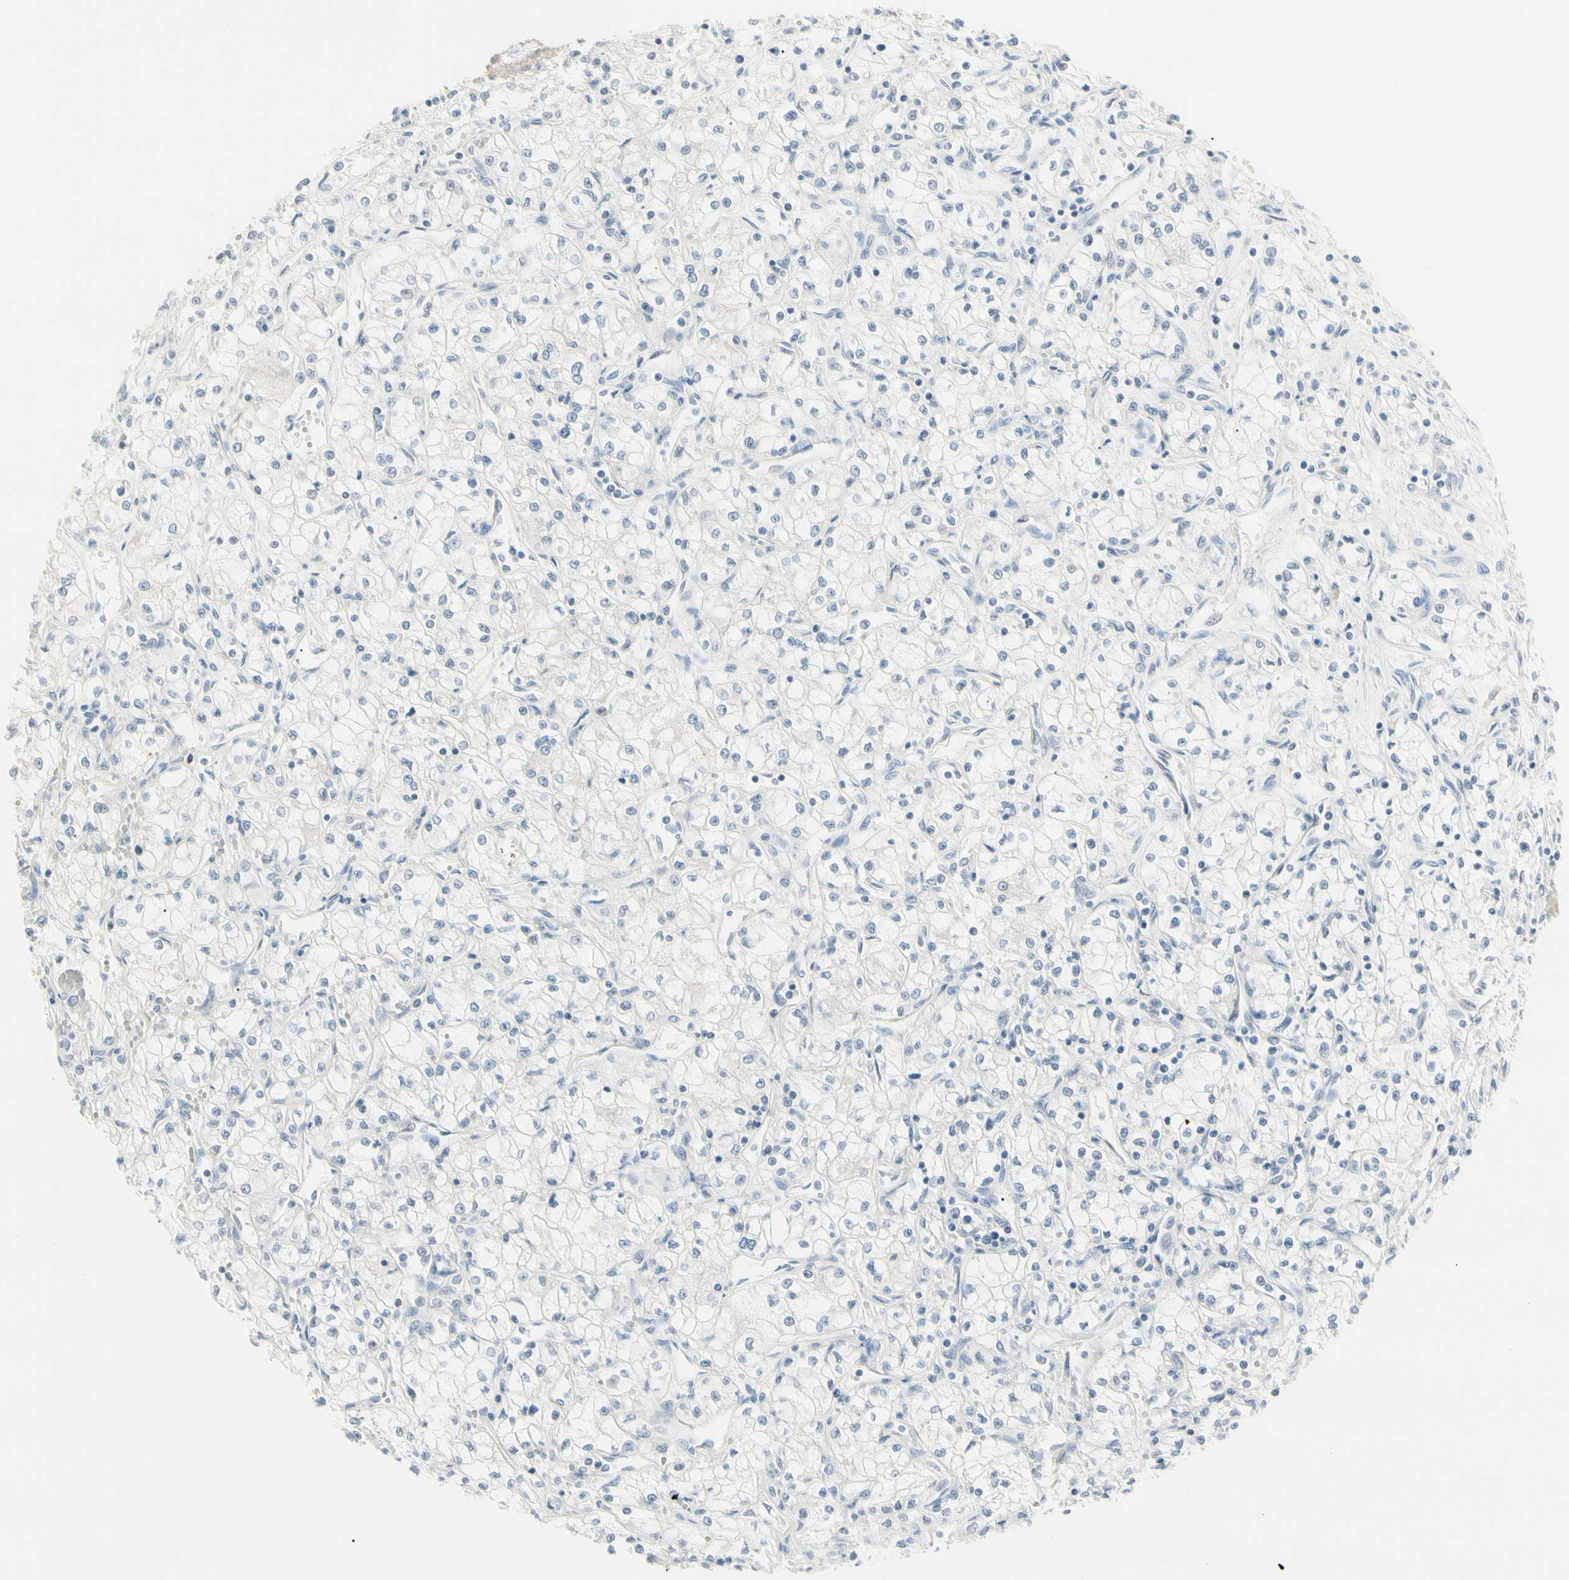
{"staining": {"intensity": "negative", "quantity": "none", "location": "none"}, "tissue": "renal cancer", "cell_type": "Tumor cells", "image_type": "cancer", "snomed": [{"axis": "morphology", "description": "Normal tissue, NOS"}, {"axis": "morphology", "description": "Adenocarcinoma, NOS"}, {"axis": "topography", "description": "Kidney"}], "caption": "An IHC image of adenocarcinoma (renal) is shown. There is no staining in tumor cells of adenocarcinoma (renal).", "gene": "ALDH18A1", "patient": {"sex": "male", "age": 59}}